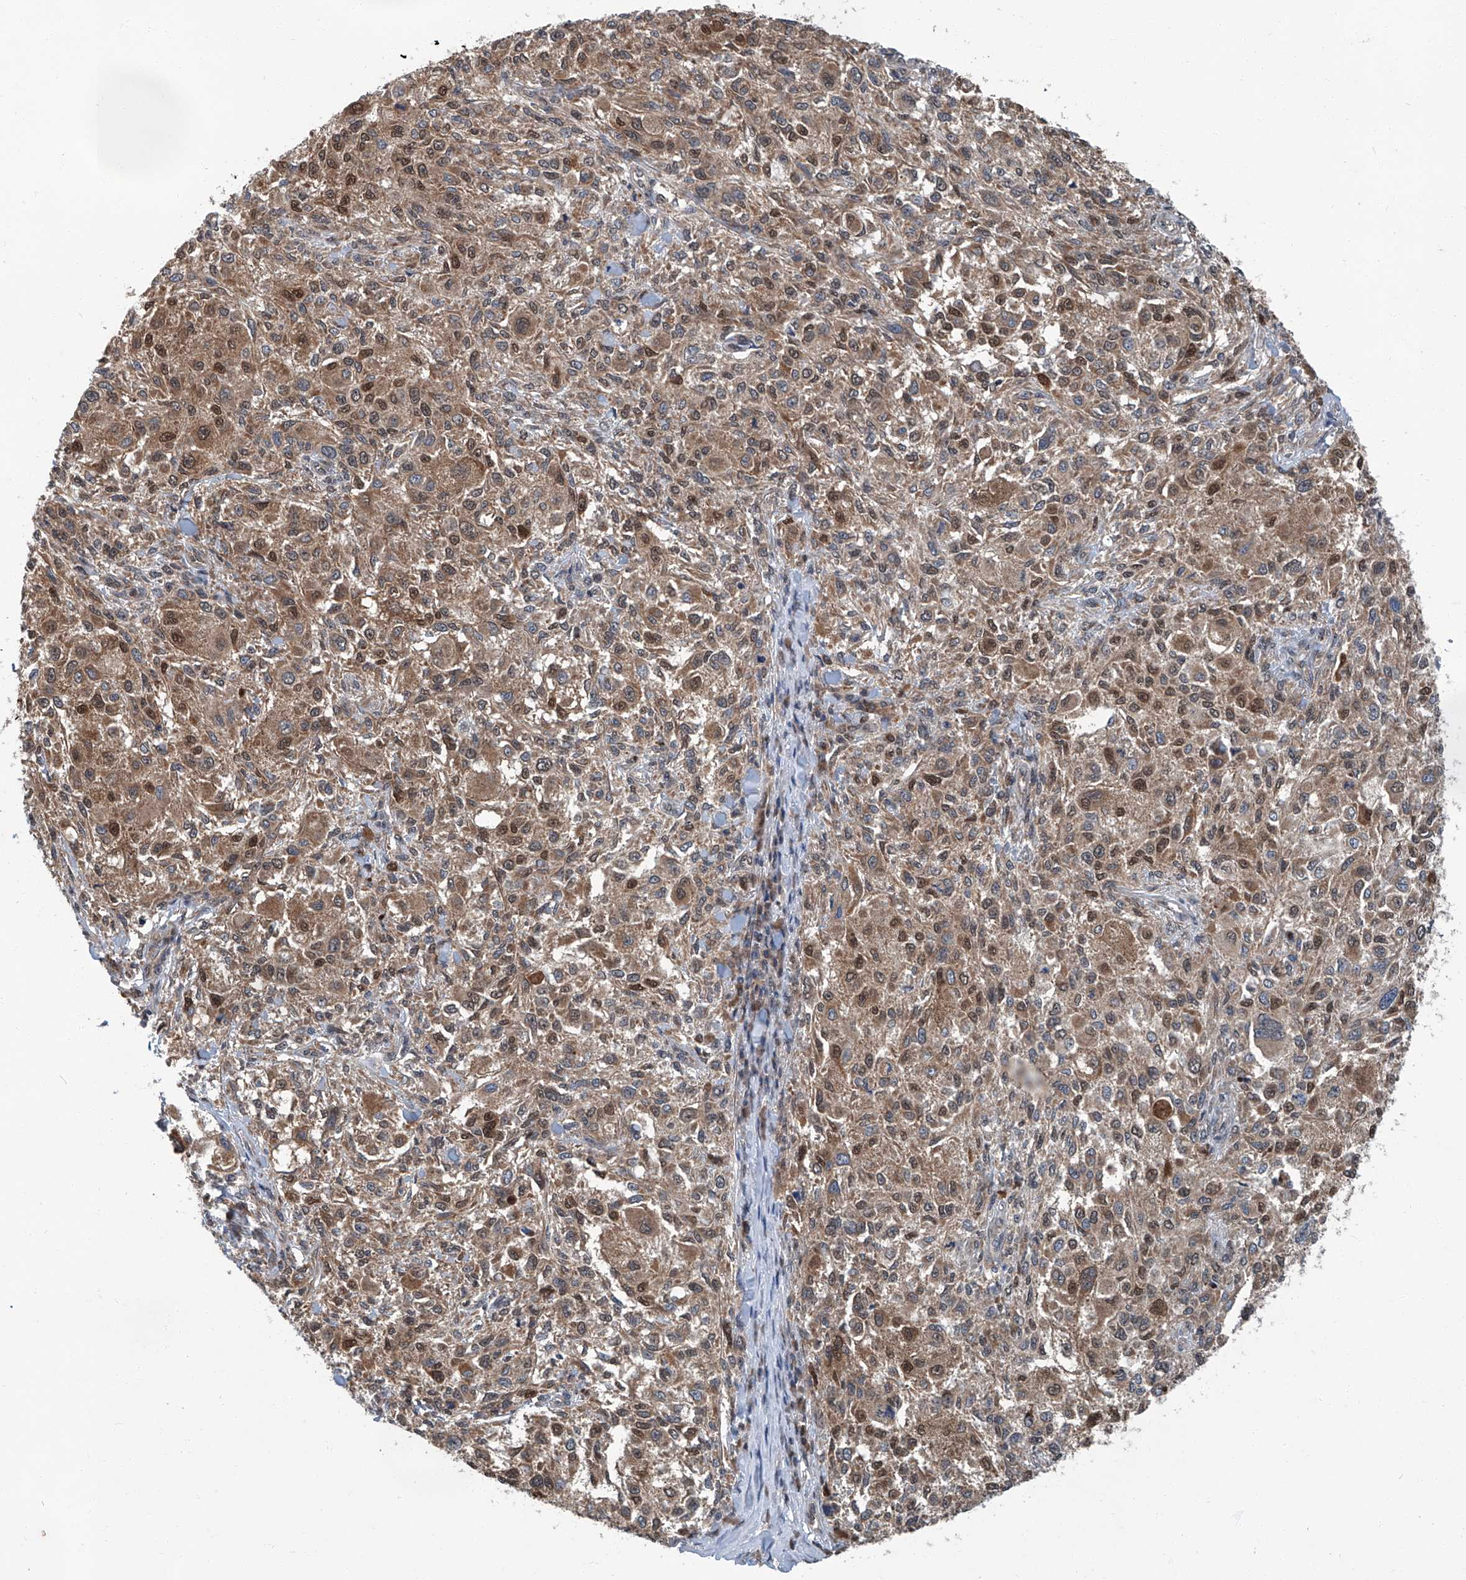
{"staining": {"intensity": "moderate", "quantity": ">75%", "location": "cytoplasmic/membranous,nuclear"}, "tissue": "melanoma", "cell_type": "Tumor cells", "image_type": "cancer", "snomed": [{"axis": "morphology", "description": "Necrosis, NOS"}, {"axis": "morphology", "description": "Malignant melanoma, NOS"}, {"axis": "topography", "description": "Skin"}], "caption": "Melanoma tissue demonstrates moderate cytoplasmic/membranous and nuclear expression in about >75% of tumor cells, visualized by immunohistochemistry.", "gene": "CLK1", "patient": {"sex": "female", "age": 87}}